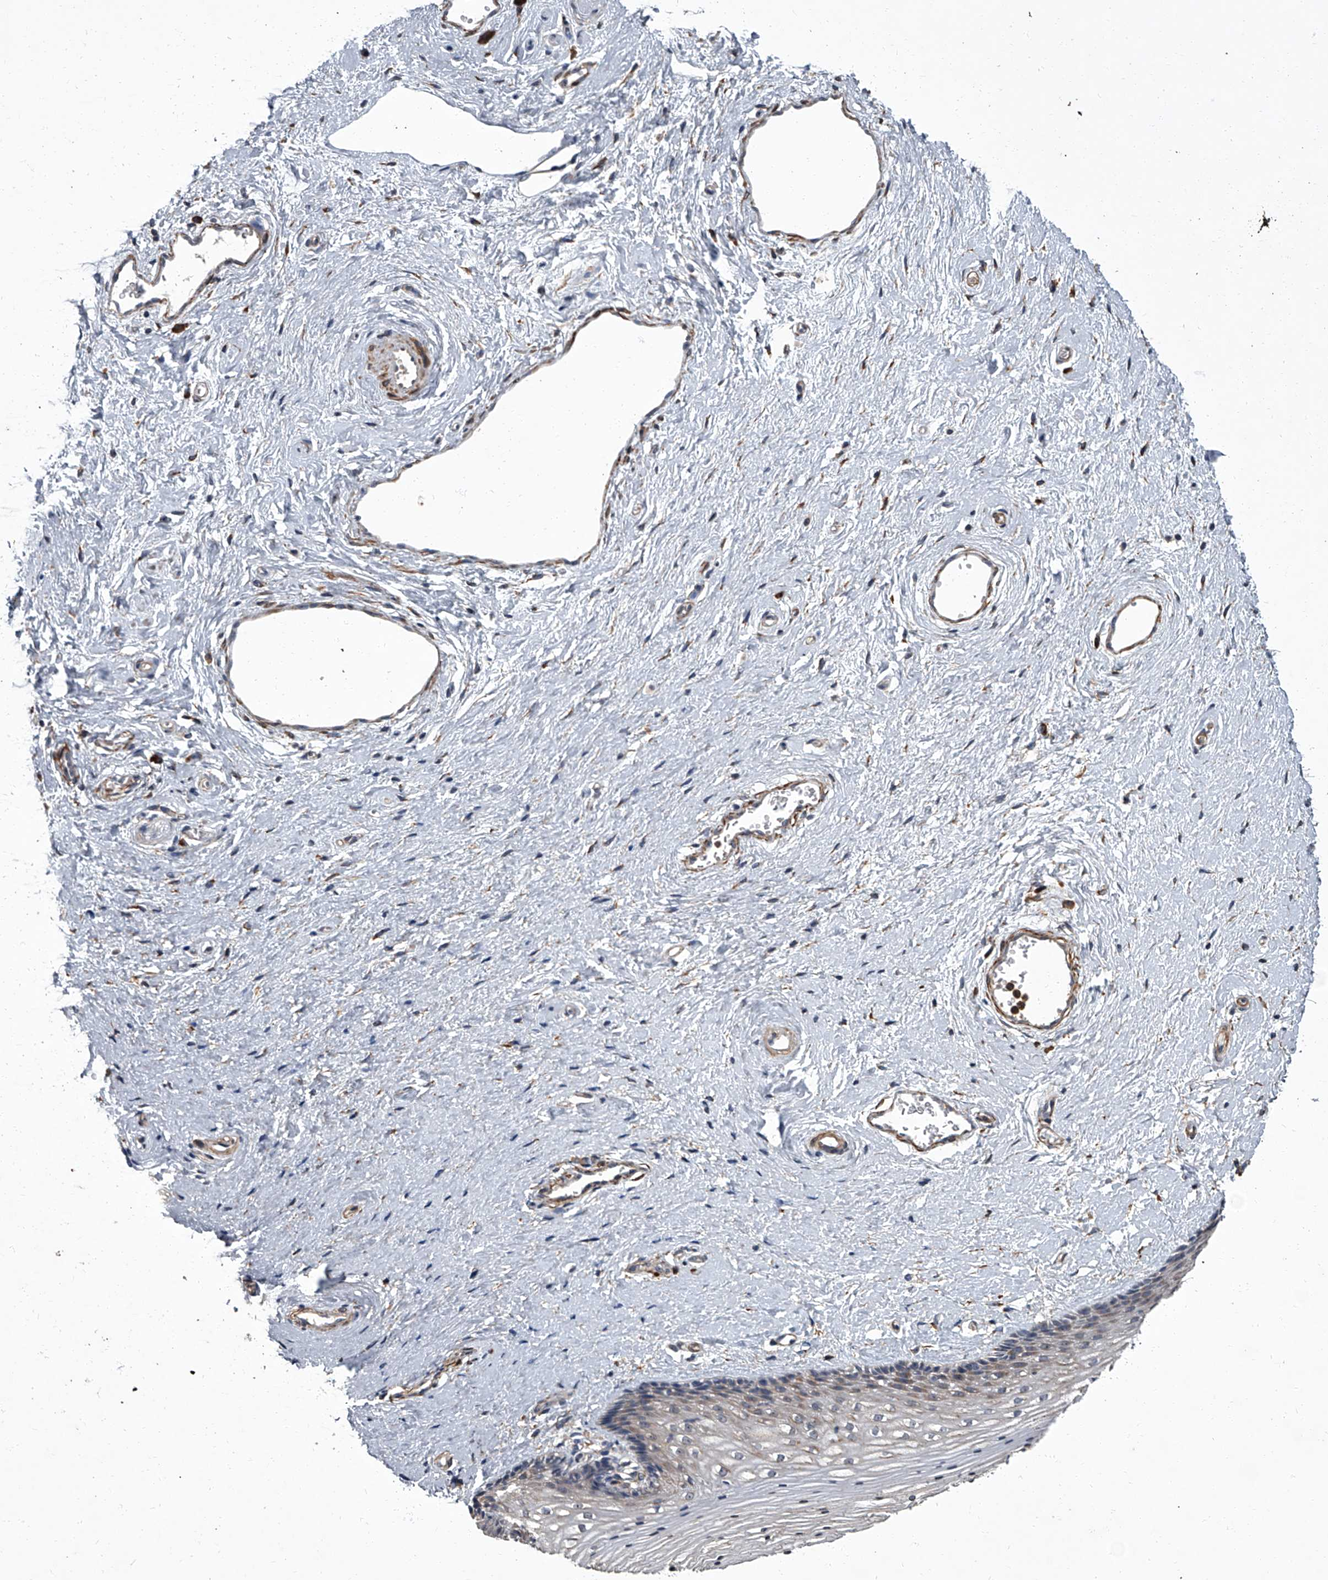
{"staining": {"intensity": "weak", "quantity": "<25%", "location": "cytoplasmic/membranous"}, "tissue": "vagina", "cell_type": "Squamous epithelial cells", "image_type": "normal", "snomed": [{"axis": "morphology", "description": "Normal tissue, NOS"}, {"axis": "topography", "description": "Vagina"}], "caption": "Immunohistochemistry of normal human vagina demonstrates no expression in squamous epithelial cells. The staining was performed using DAB to visualize the protein expression in brown, while the nuclei were stained in blue with hematoxylin (Magnification: 20x).", "gene": "SIRT4", "patient": {"sex": "female", "age": 46}}